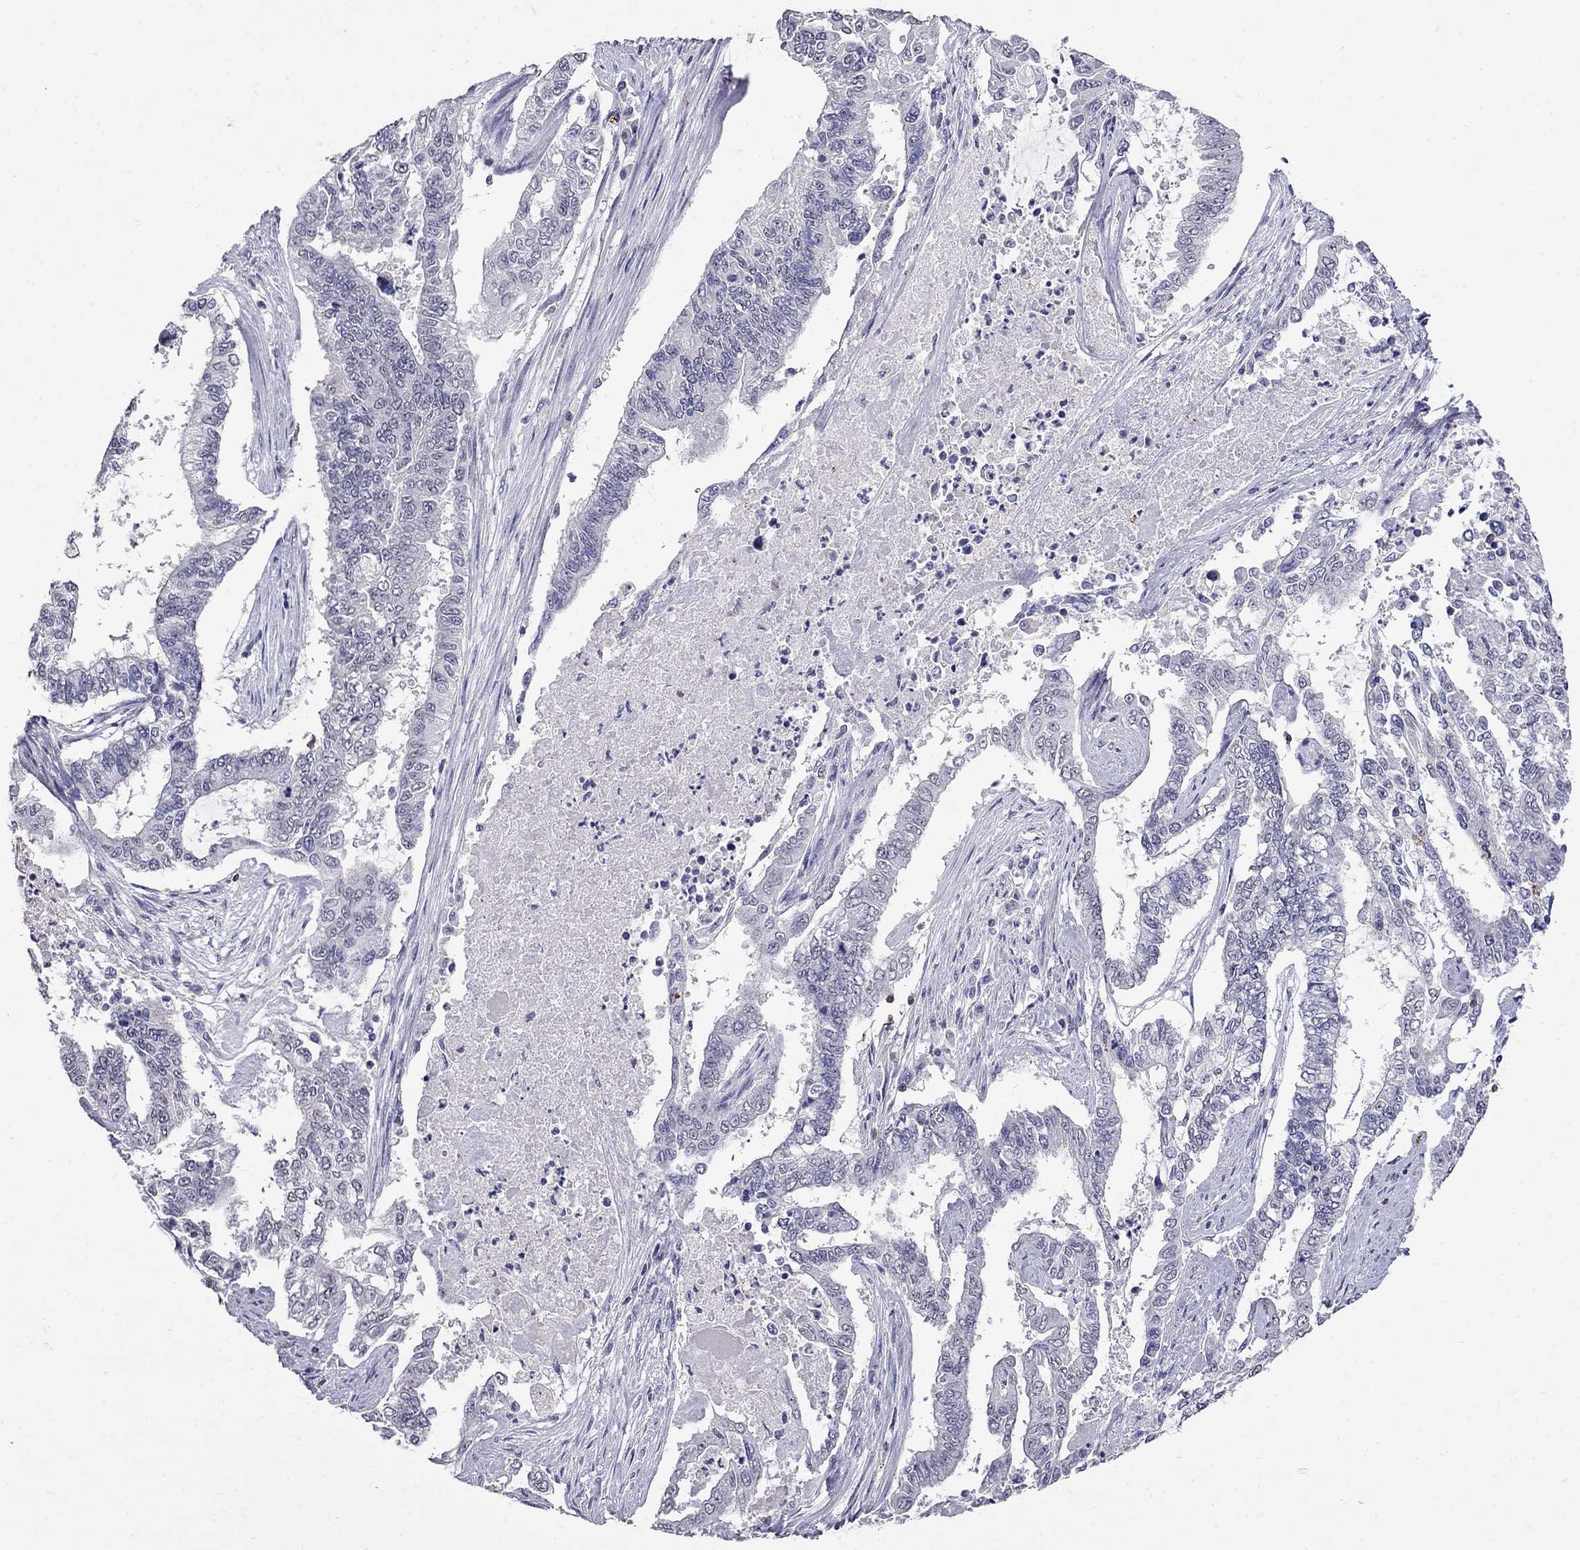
{"staining": {"intensity": "negative", "quantity": "none", "location": "none"}, "tissue": "endometrial cancer", "cell_type": "Tumor cells", "image_type": "cancer", "snomed": [{"axis": "morphology", "description": "Adenocarcinoma, NOS"}, {"axis": "topography", "description": "Uterus"}], "caption": "DAB immunohistochemical staining of human adenocarcinoma (endometrial) reveals no significant staining in tumor cells.", "gene": "CD8B", "patient": {"sex": "female", "age": 59}}